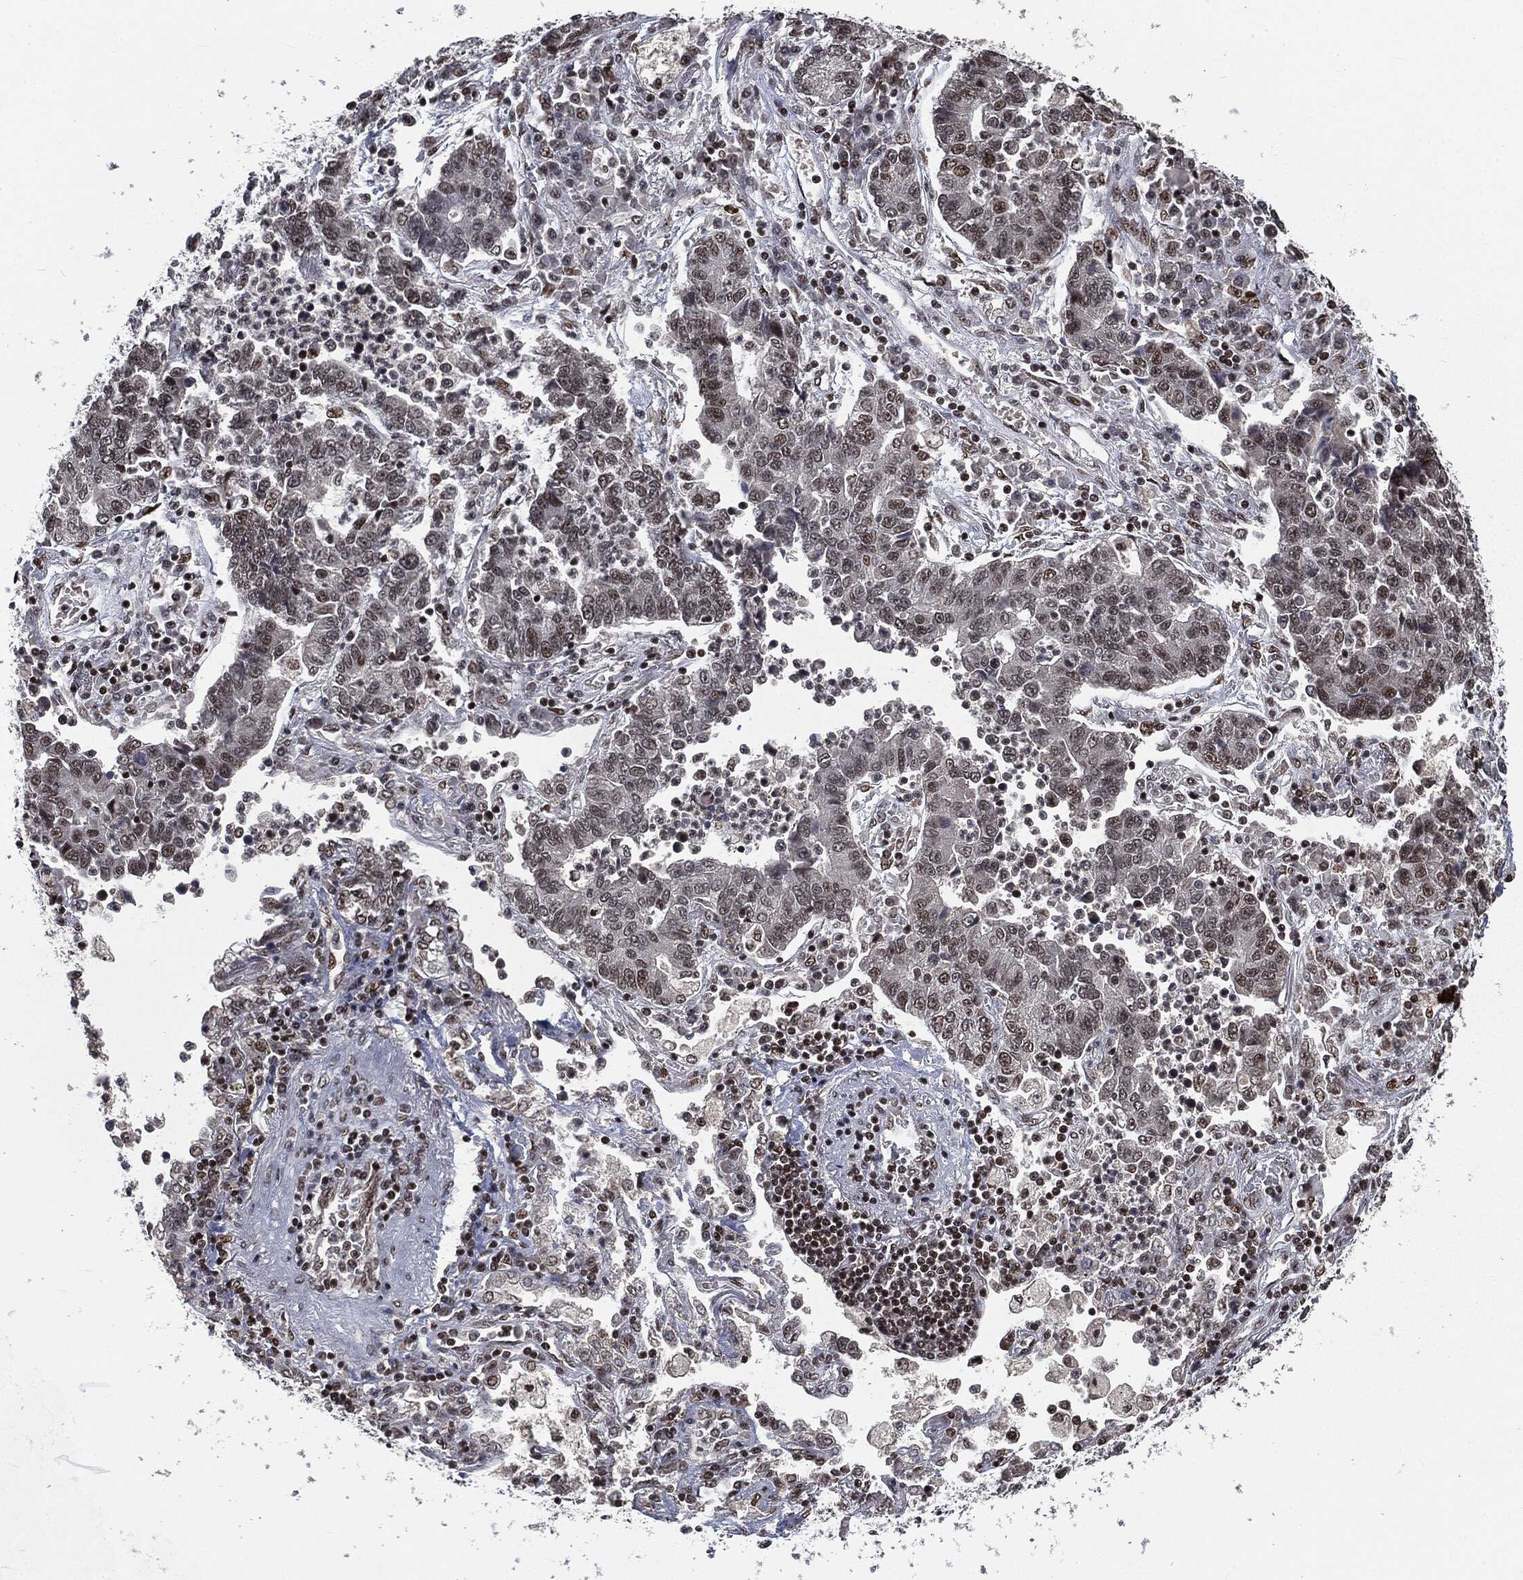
{"staining": {"intensity": "moderate", "quantity": "<25%", "location": "nuclear"}, "tissue": "lung cancer", "cell_type": "Tumor cells", "image_type": "cancer", "snomed": [{"axis": "morphology", "description": "Adenocarcinoma, NOS"}, {"axis": "topography", "description": "Lung"}], "caption": "Immunohistochemical staining of human lung adenocarcinoma demonstrates moderate nuclear protein positivity in approximately <25% of tumor cells.", "gene": "DPH2", "patient": {"sex": "female", "age": 57}}